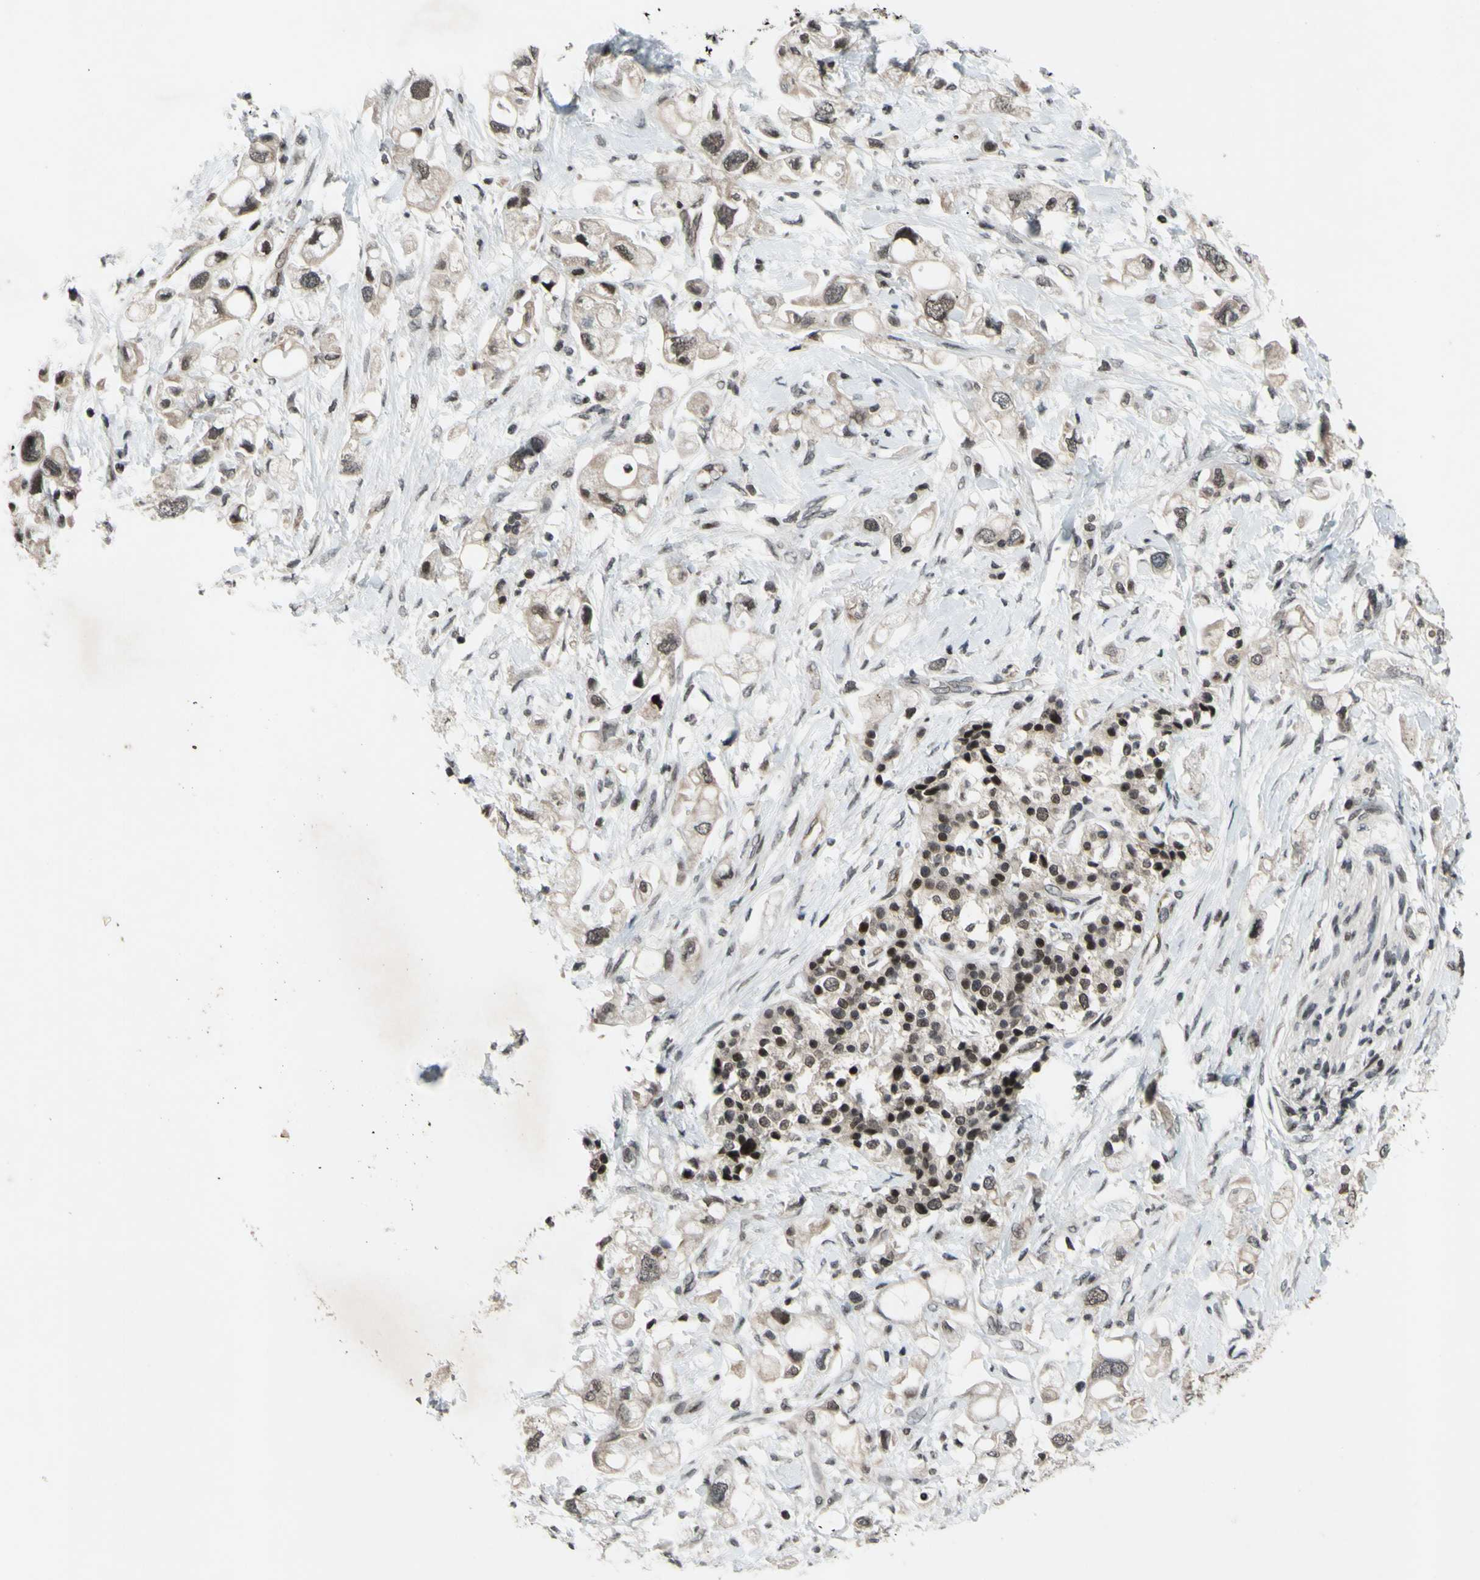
{"staining": {"intensity": "weak", "quantity": "25%-75%", "location": "nuclear"}, "tissue": "pancreatic cancer", "cell_type": "Tumor cells", "image_type": "cancer", "snomed": [{"axis": "morphology", "description": "Adenocarcinoma, NOS"}, {"axis": "topography", "description": "Pancreas"}], "caption": "A brown stain shows weak nuclear staining of a protein in human pancreatic adenocarcinoma tumor cells. (DAB = brown stain, brightfield microscopy at high magnification).", "gene": "XPO1", "patient": {"sex": "female", "age": 56}}